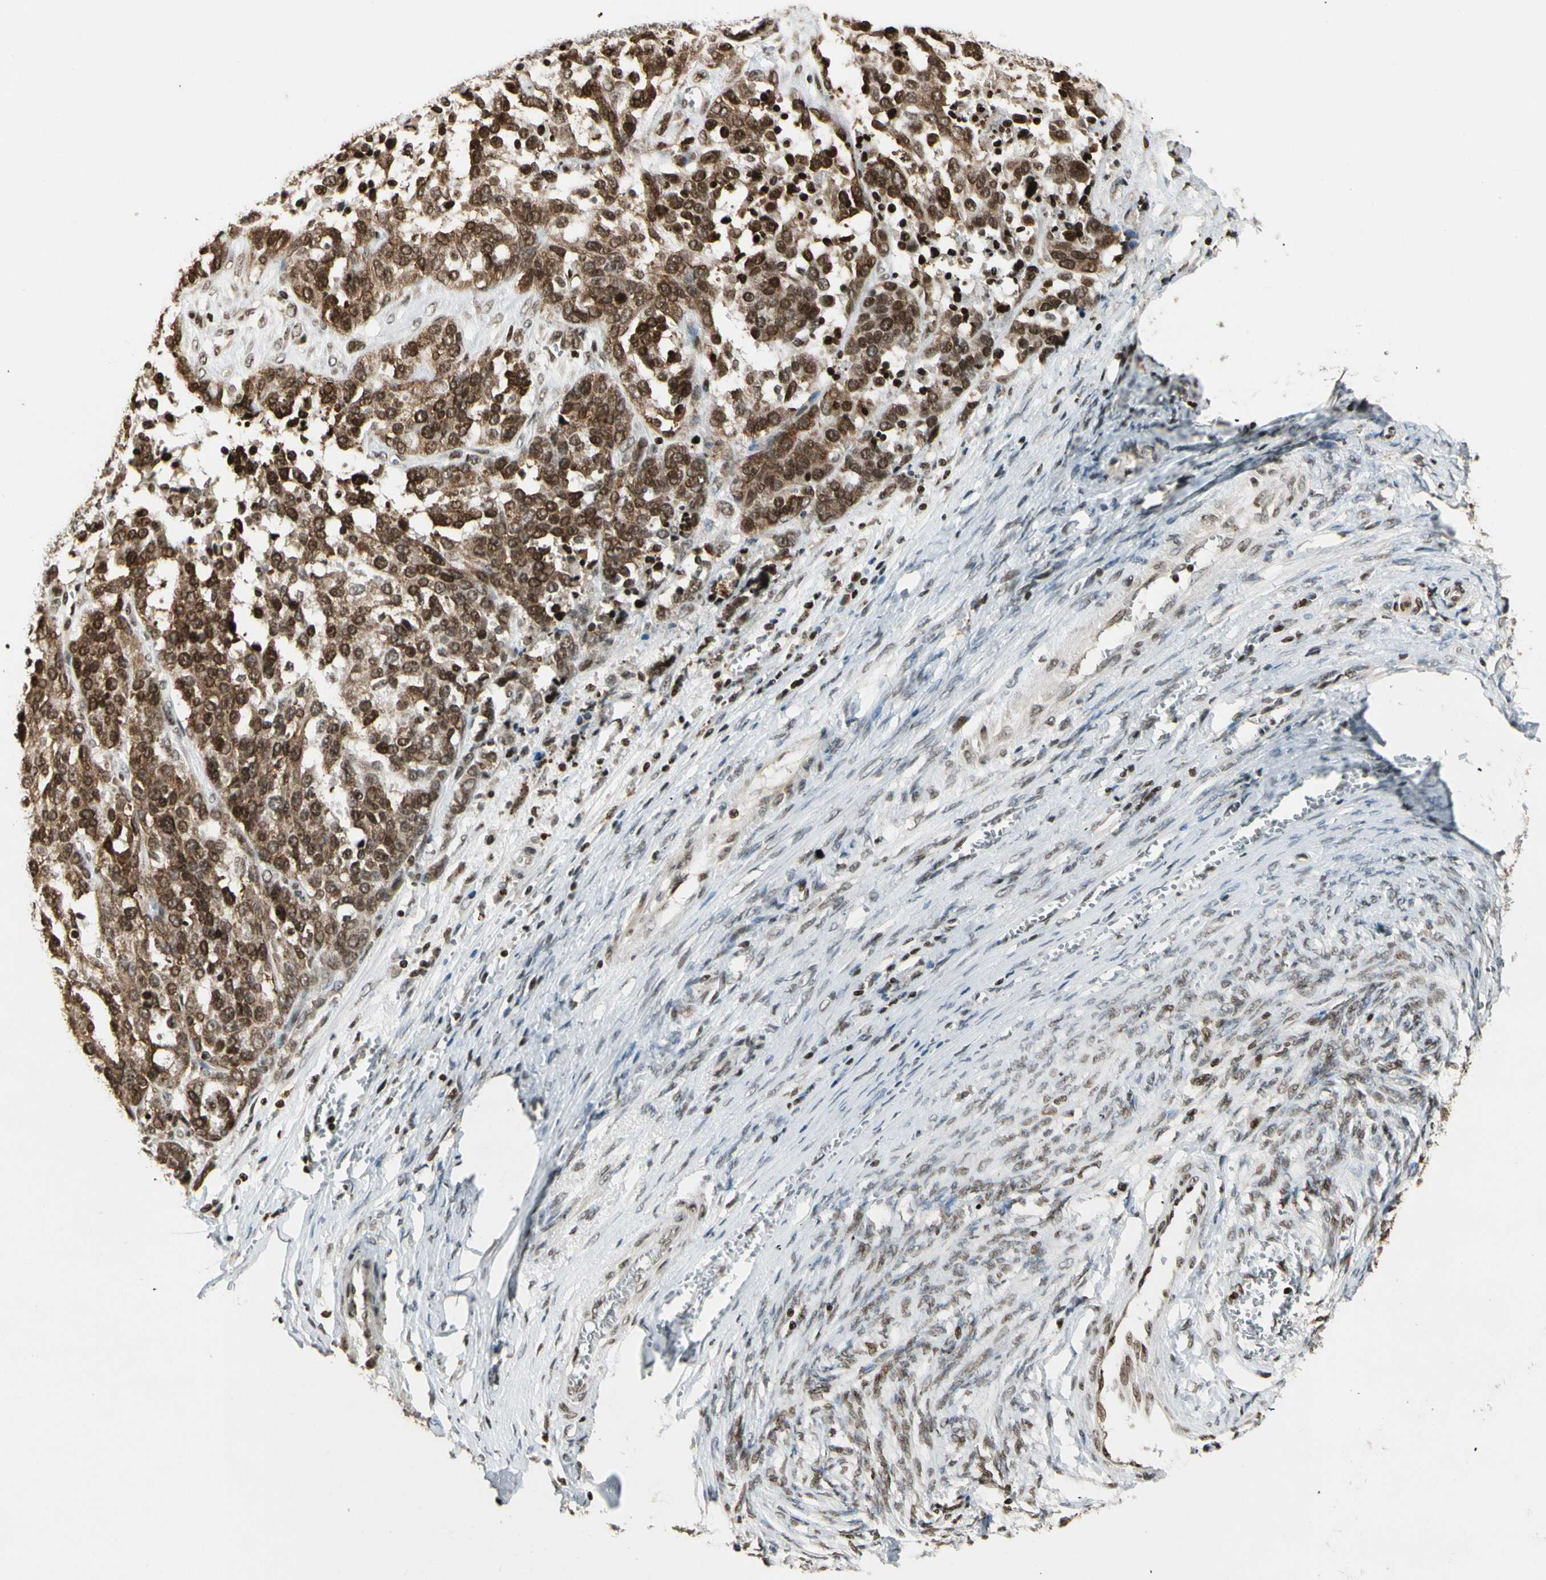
{"staining": {"intensity": "strong", "quantity": ">75%", "location": "cytoplasmic/membranous,nuclear"}, "tissue": "ovarian cancer", "cell_type": "Tumor cells", "image_type": "cancer", "snomed": [{"axis": "morphology", "description": "Cystadenocarcinoma, serous, NOS"}, {"axis": "topography", "description": "Ovary"}], "caption": "IHC image of human ovarian cancer stained for a protein (brown), which displays high levels of strong cytoplasmic/membranous and nuclear expression in approximately >75% of tumor cells.", "gene": "TSHZ3", "patient": {"sex": "female", "age": 44}}